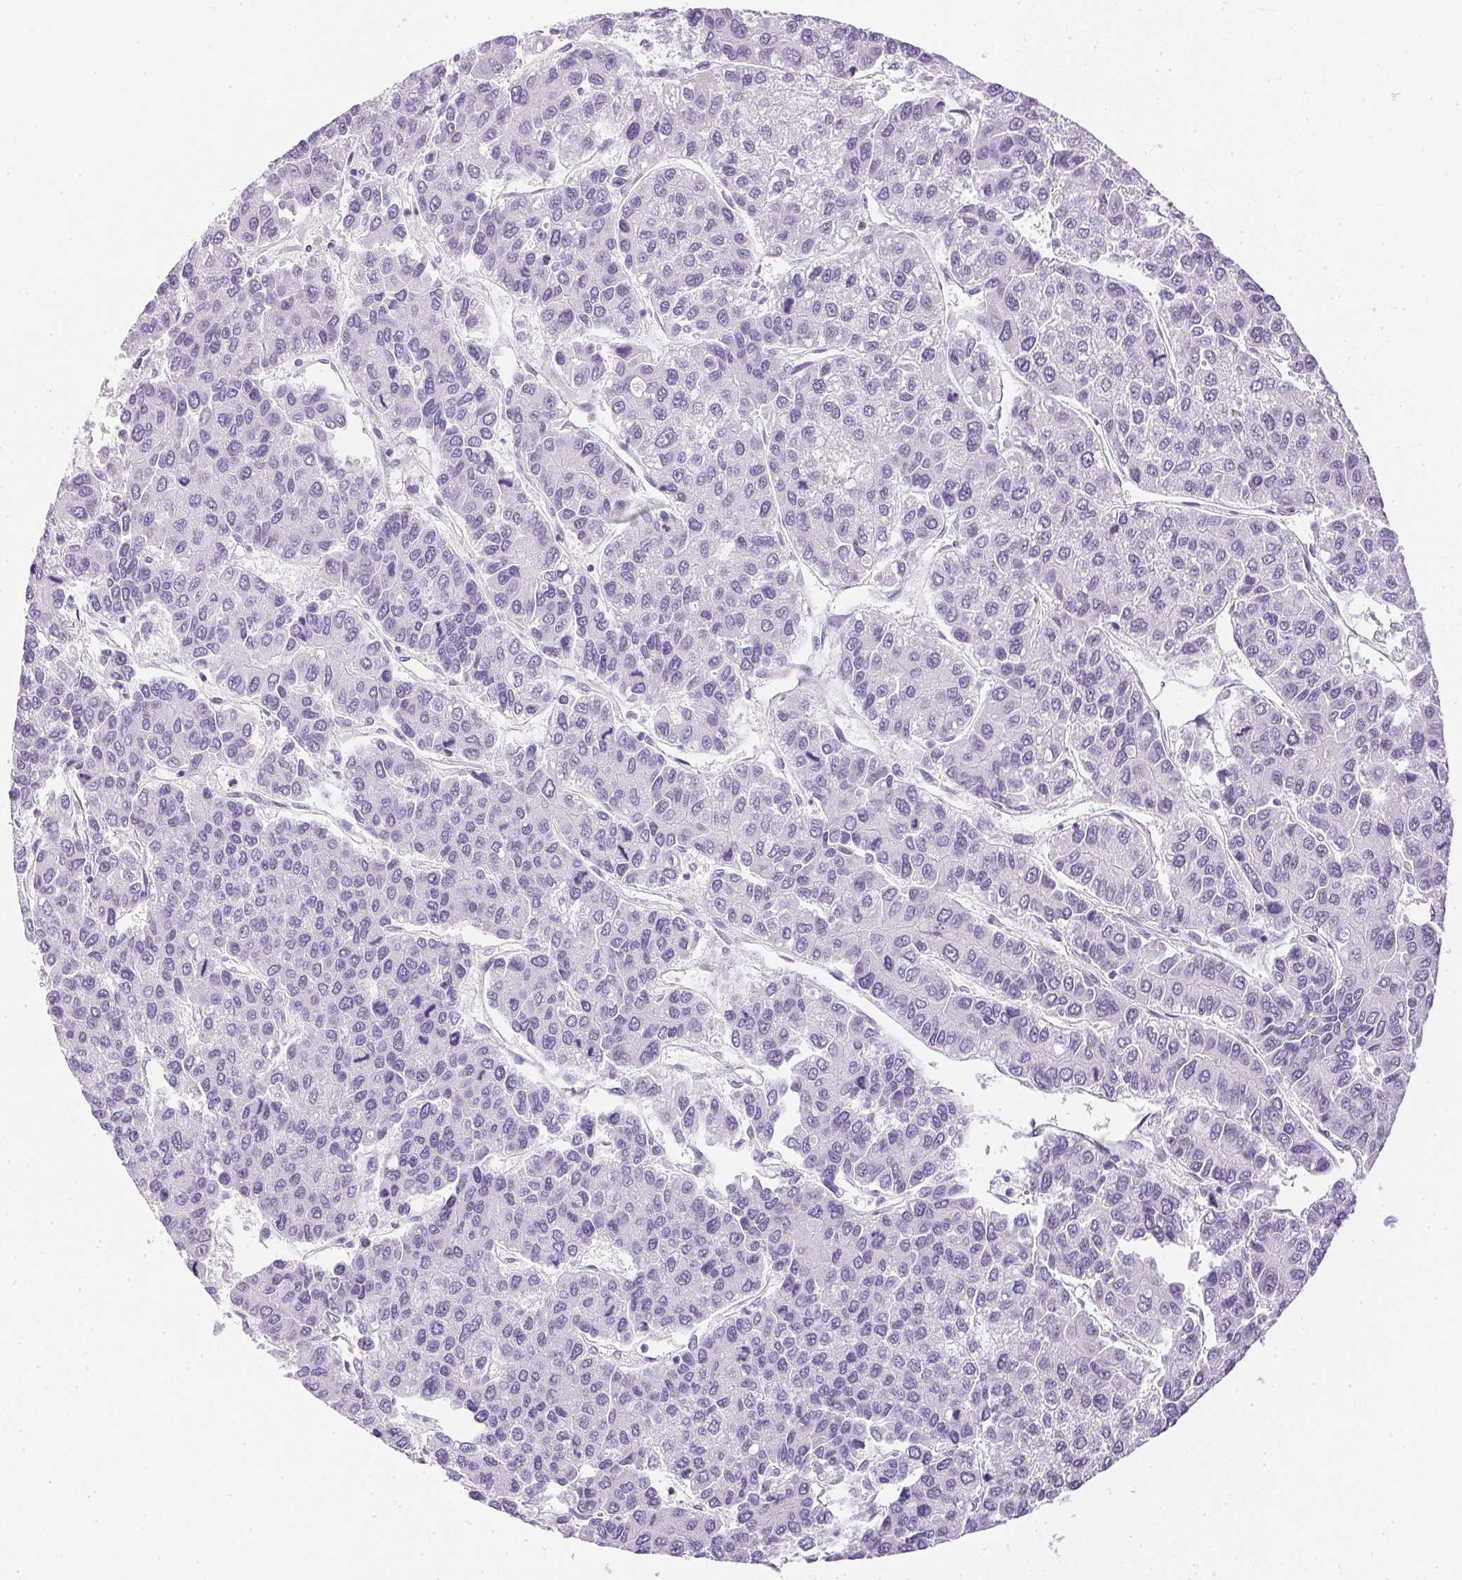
{"staining": {"intensity": "negative", "quantity": "none", "location": "none"}, "tissue": "liver cancer", "cell_type": "Tumor cells", "image_type": "cancer", "snomed": [{"axis": "morphology", "description": "Carcinoma, Hepatocellular, NOS"}, {"axis": "topography", "description": "Liver"}], "caption": "An immunohistochemistry (IHC) histopathology image of liver cancer is shown. There is no staining in tumor cells of liver cancer.", "gene": "CTRL", "patient": {"sex": "female", "age": 66}}